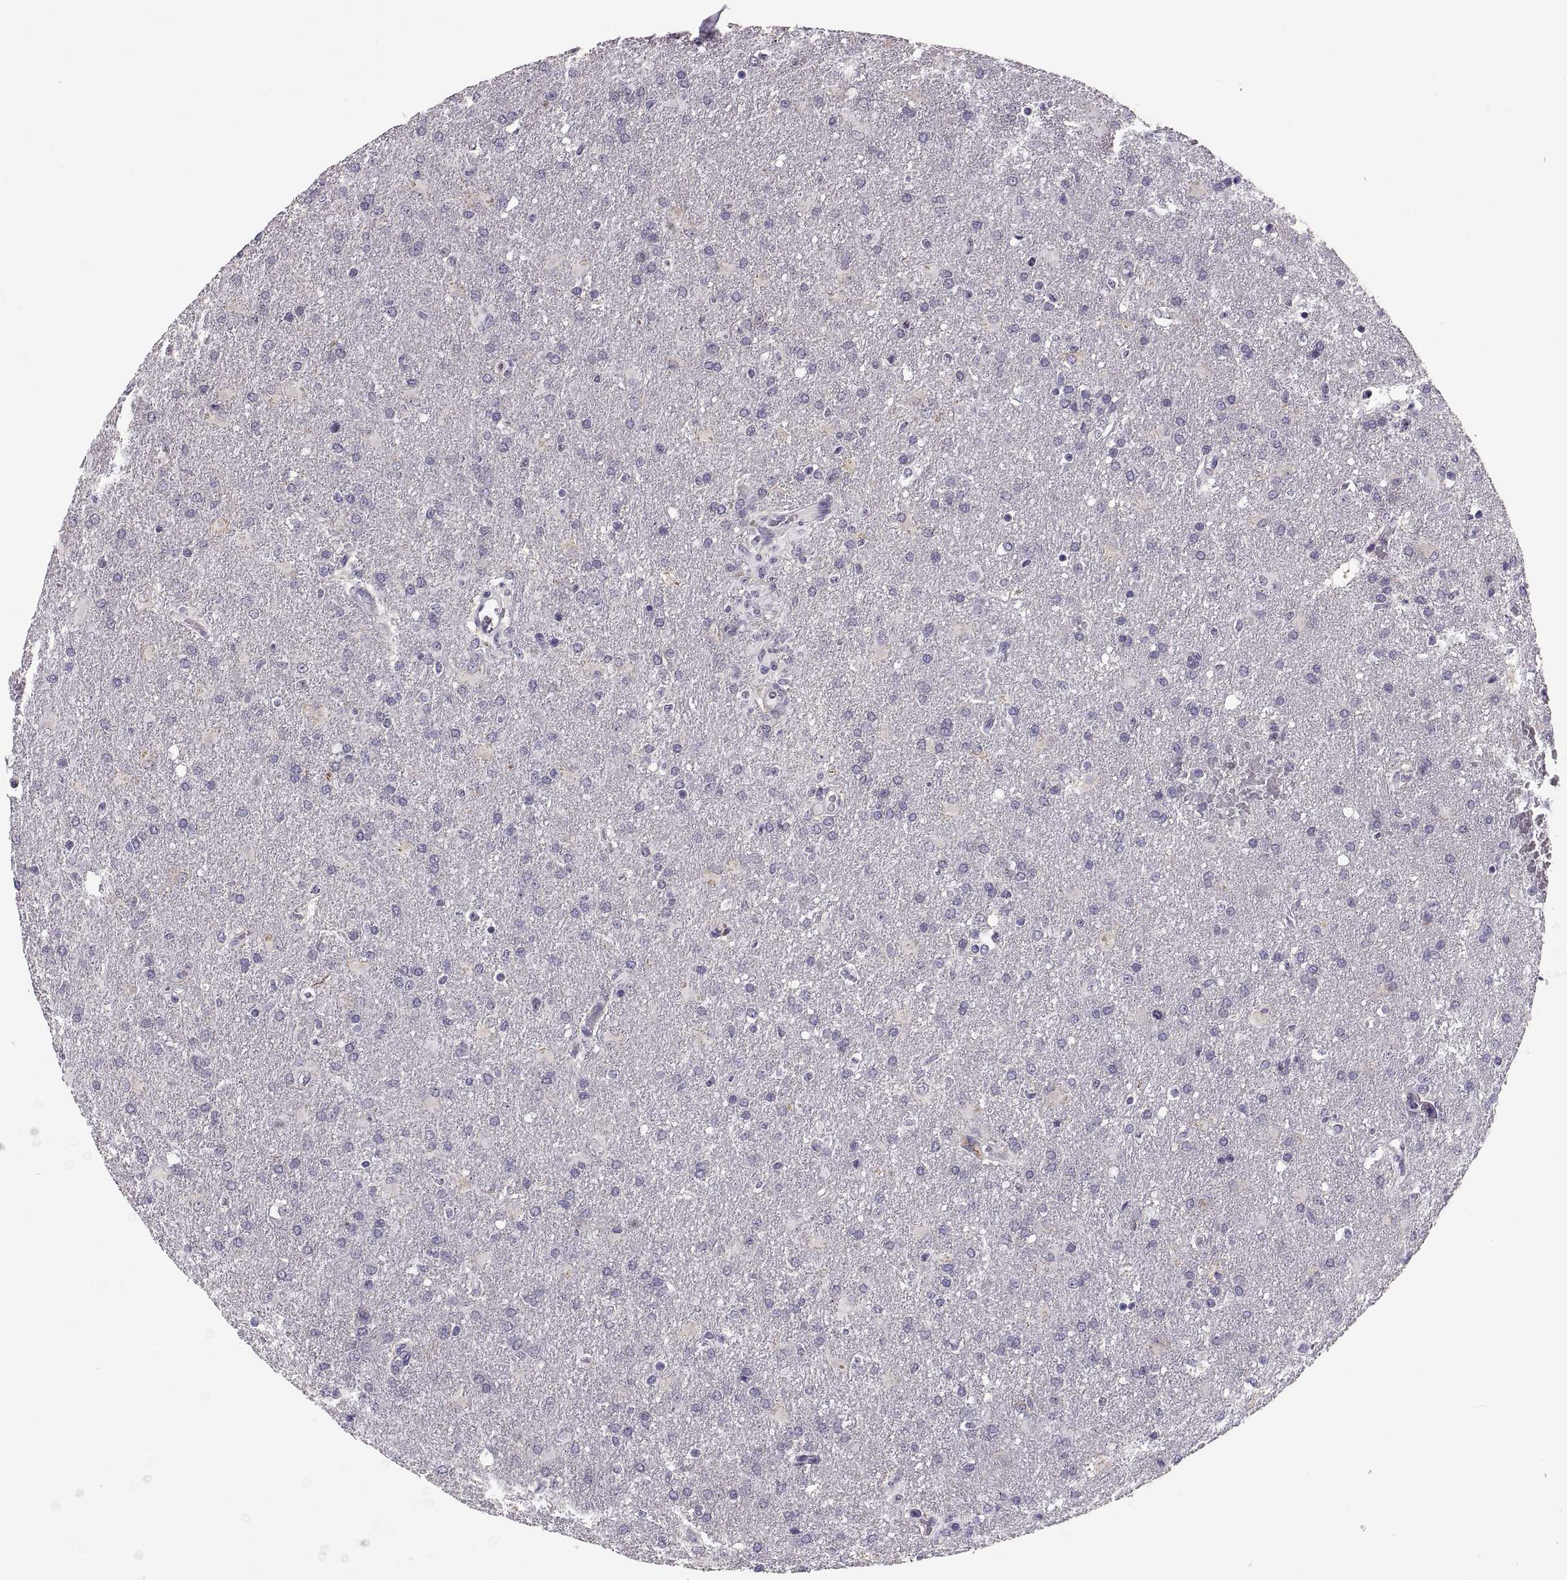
{"staining": {"intensity": "negative", "quantity": "none", "location": "none"}, "tissue": "glioma", "cell_type": "Tumor cells", "image_type": "cancer", "snomed": [{"axis": "morphology", "description": "Glioma, malignant, High grade"}, {"axis": "topography", "description": "Brain"}], "caption": "An immunohistochemistry histopathology image of glioma is shown. There is no staining in tumor cells of glioma.", "gene": "MAGEB18", "patient": {"sex": "male", "age": 68}}